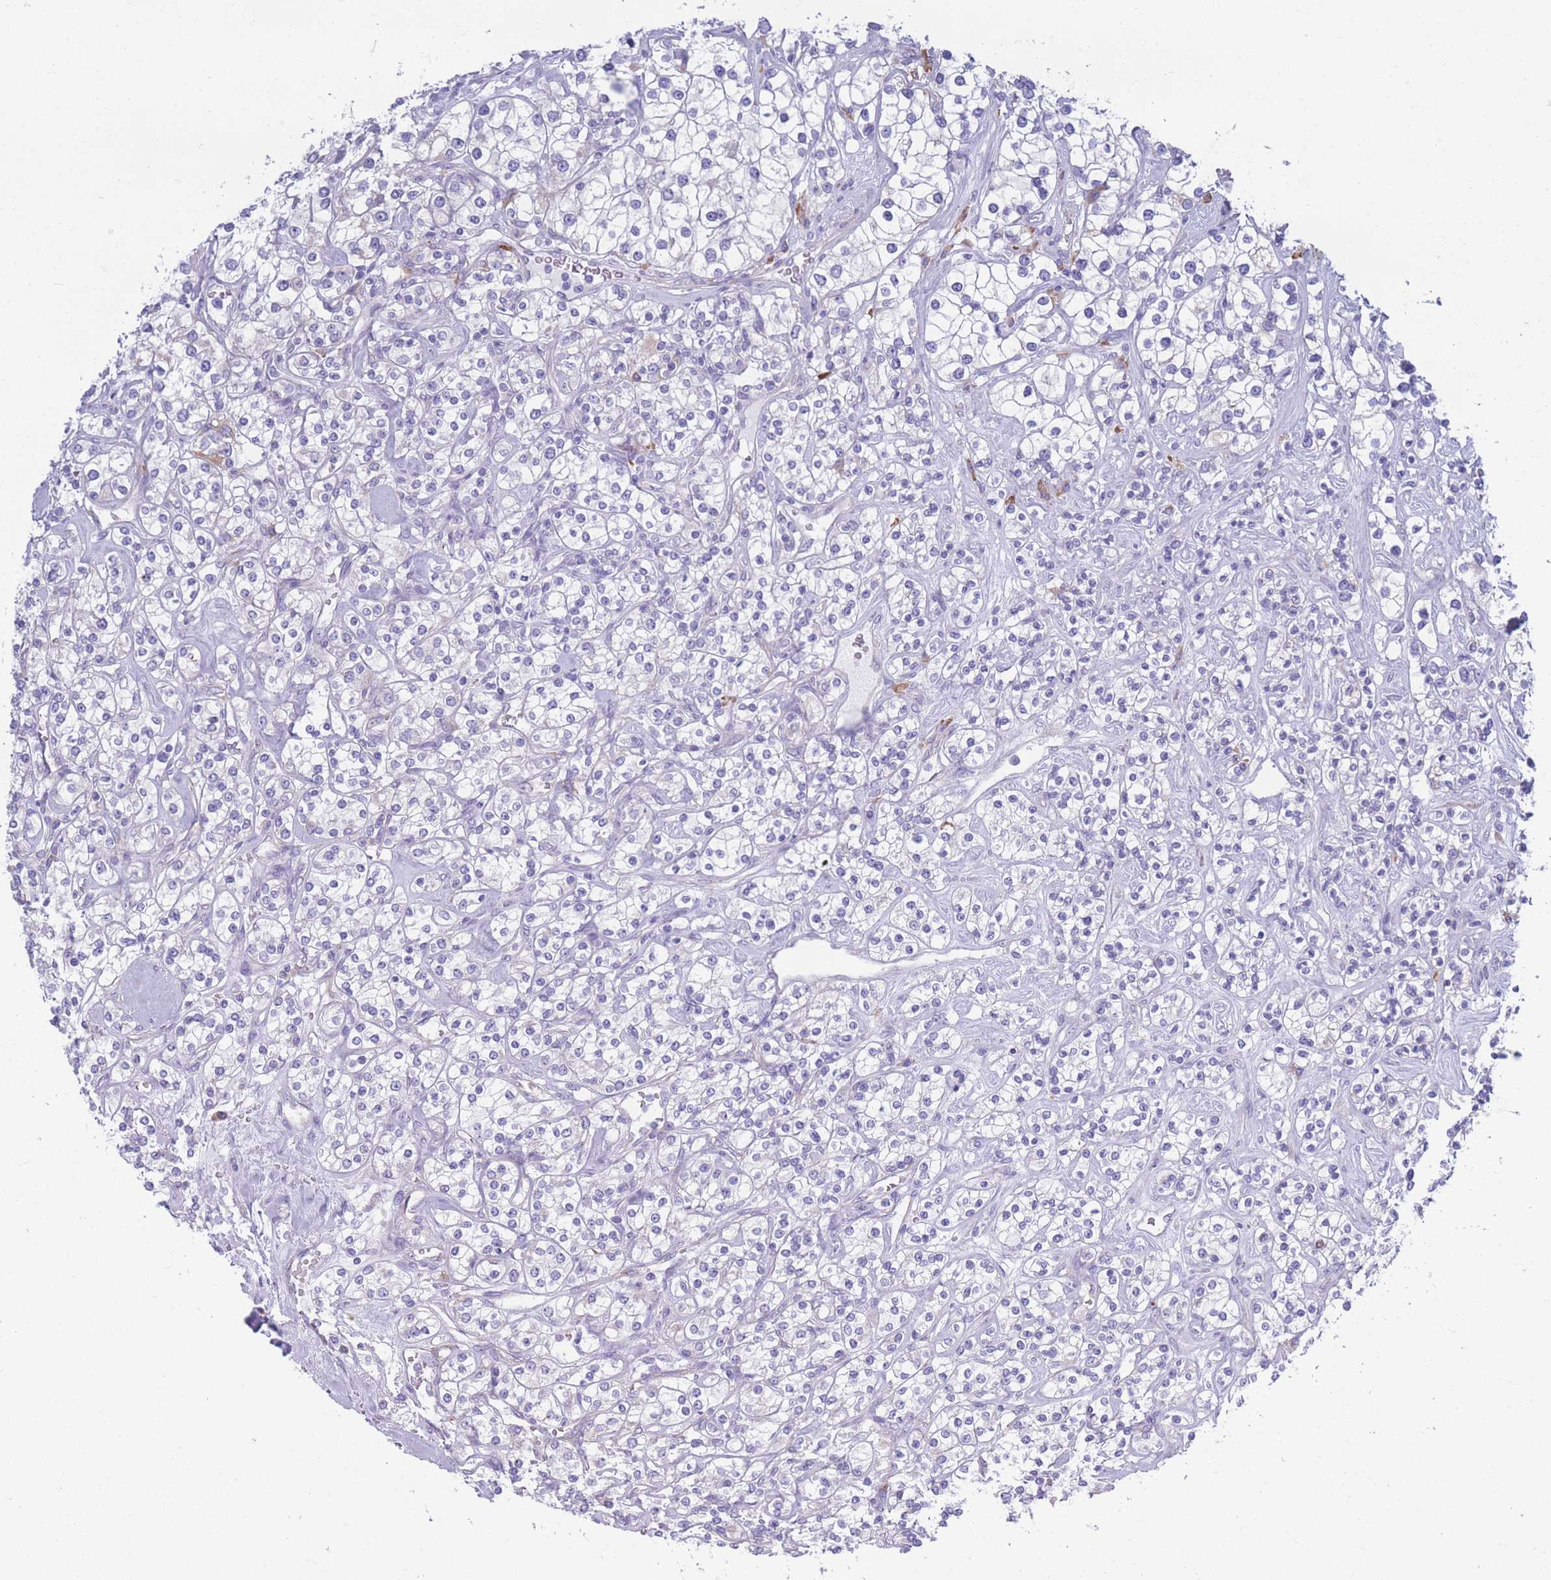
{"staining": {"intensity": "negative", "quantity": "none", "location": "none"}, "tissue": "renal cancer", "cell_type": "Tumor cells", "image_type": "cancer", "snomed": [{"axis": "morphology", "description": "Adenocarcinoma, NOS"}, {"axis": "topography", "description": "Kidney"}], "caption": "Renal adenocarcinoma was stained to show a protein in brown. There is no significant expression in tumor cells.", "gene": "XKR8", "patient": {"sex": "male", "age": 77}}